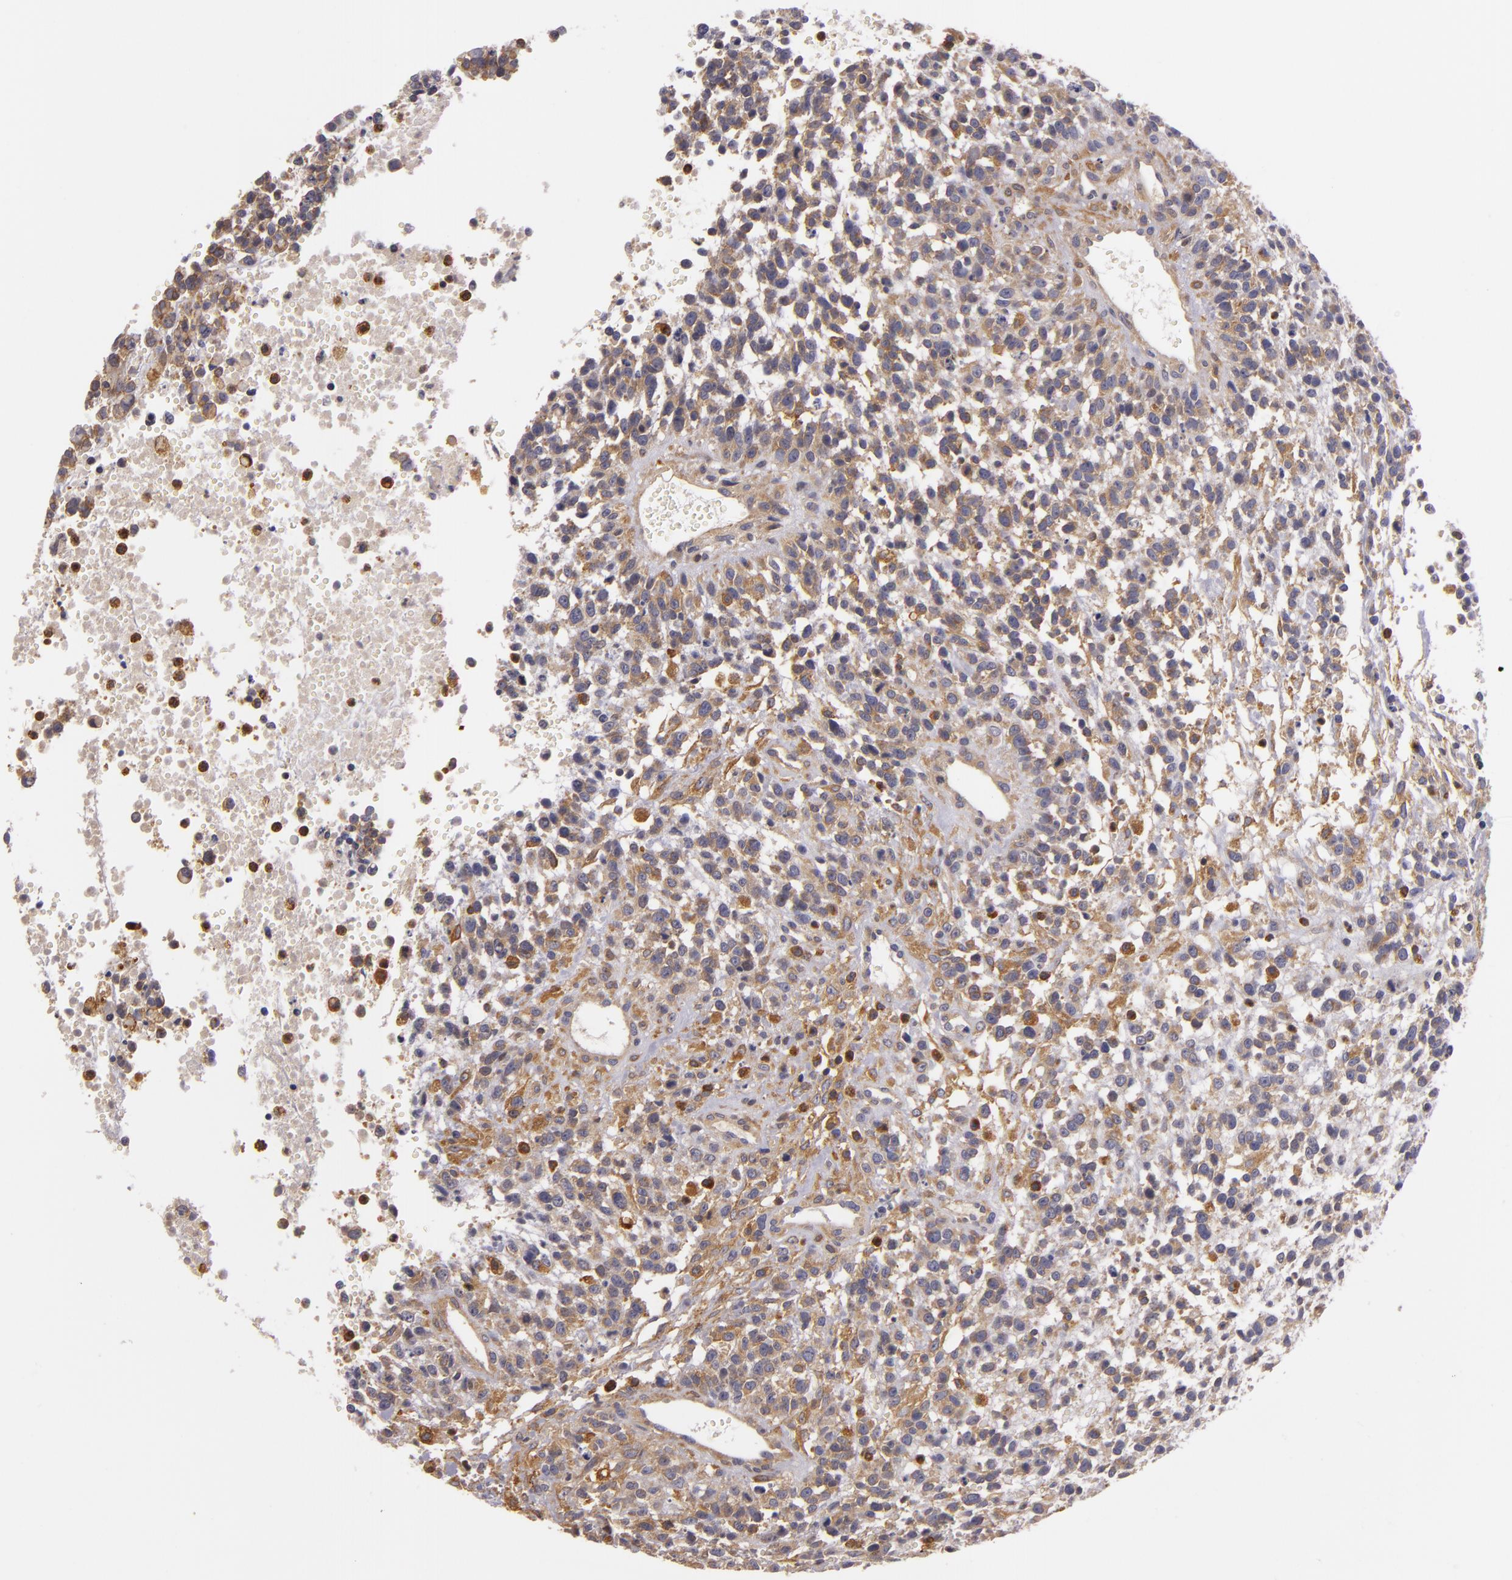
{"staining": {"intensity": "weak", "quantity": "25%-75%", "location": "cytoplasmic/membranous"}, "tissue": "glioma", "cell_type": "Tumor cells", "image_type": "cancer", "snomed": [{"axis": "morphology", "description": "Glioma, malignant, High grade"}, {"axis": "topography", "description": "Brain"}], "caption": "Glioma stained for a protein demonstrates weak cytoplasmic/membranous positivity in tumor cells.", "gene": "TOM1", "patient": {"sex": "male", "age": 66}}